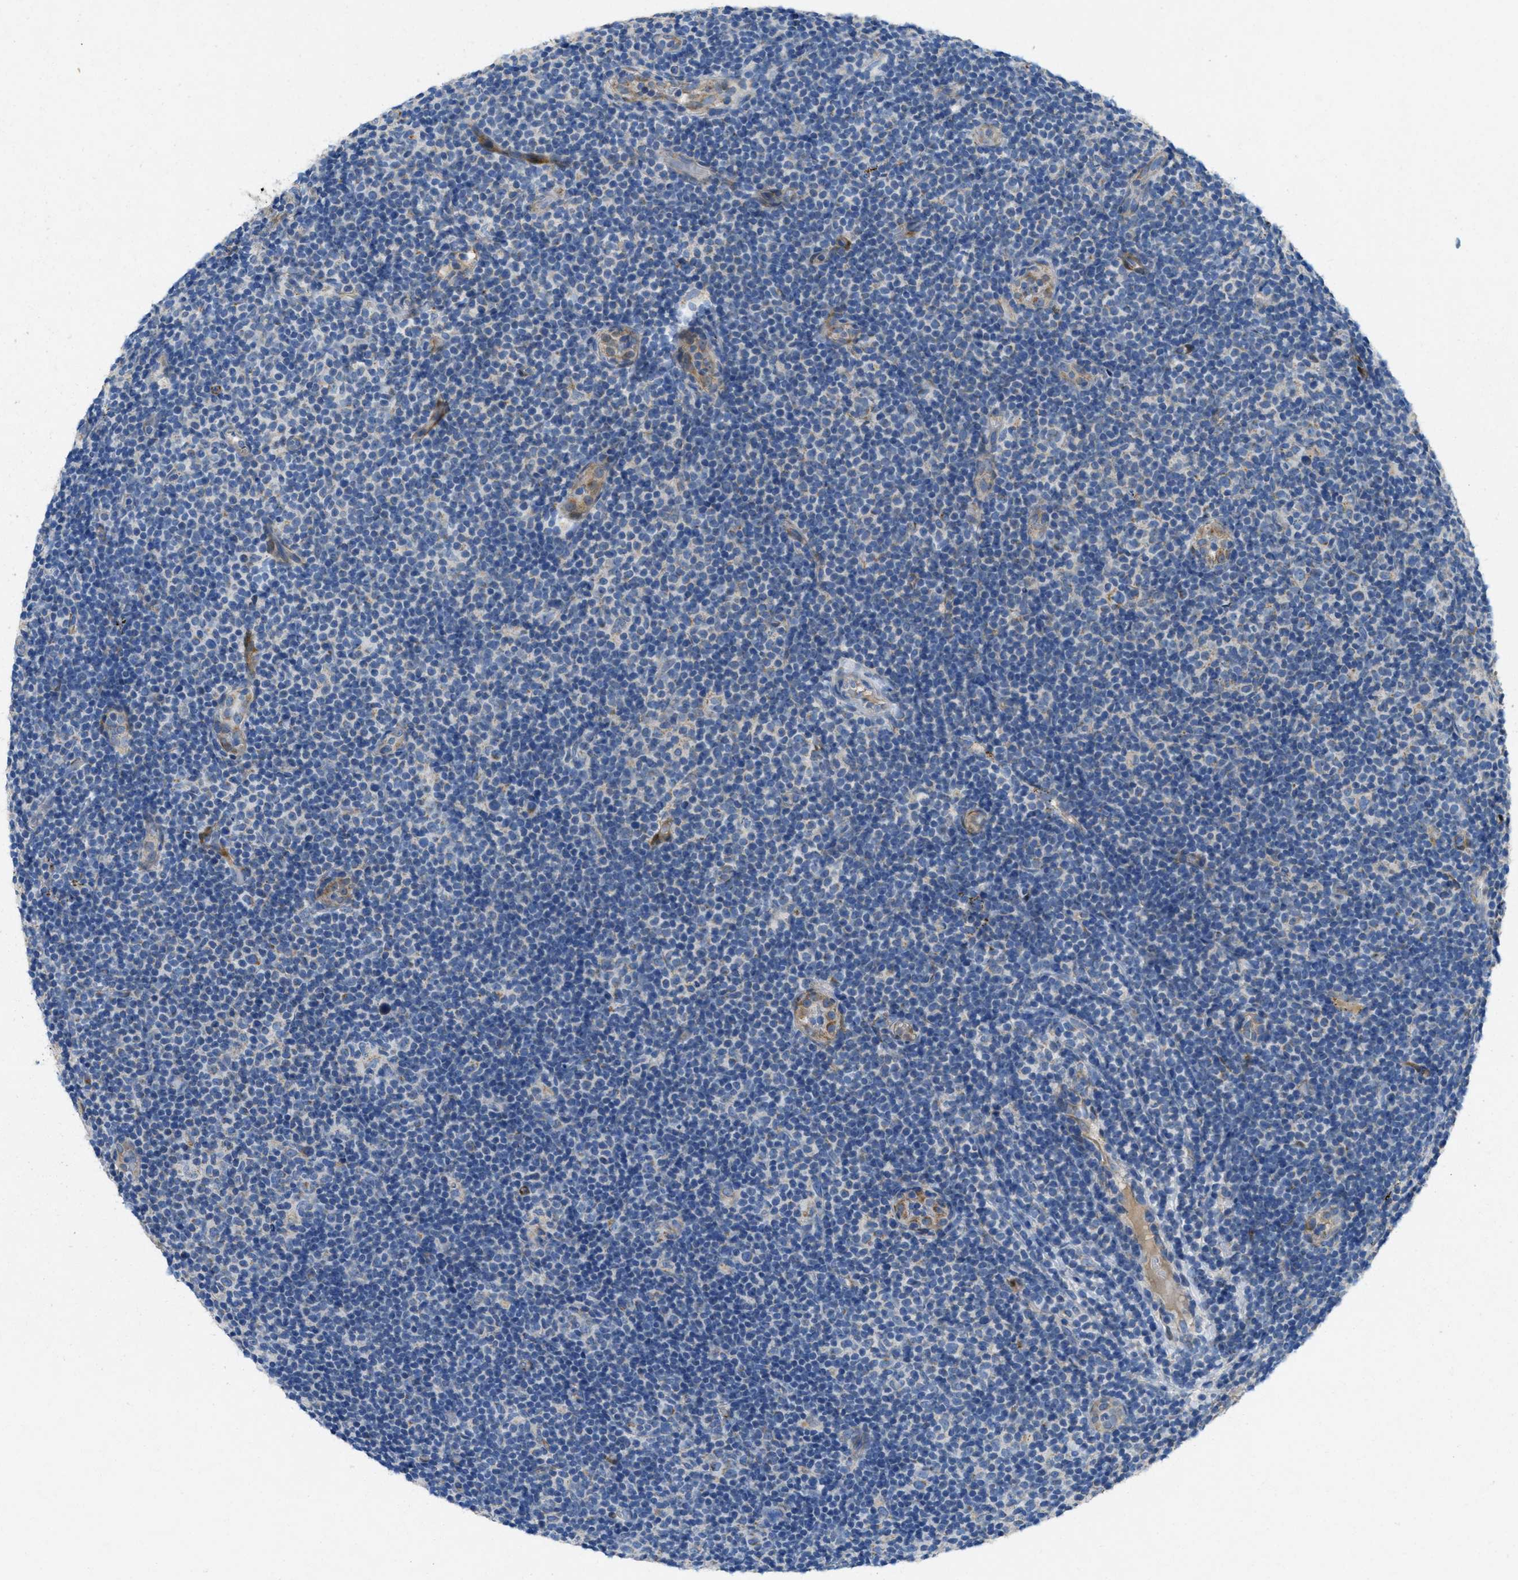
{"staining": {"intensity": "negative", "quantity": "none", "location": "none"}, "tissue": "lymphoma", "cell_type": "Tumor cells", "image_type": "cancer", "snomed": [{"axis": "morphology", "description": "Malignant lymphoma, non-Hodgkin's type, Low grade"}, {"axis": "topography", "description": "Lymph node"}], "caption": "Lymphoma was stained to show a protein in brown. There is no significant positivity in tumor cells.", "gene": "CYGB", "patient": {"sex": "male", "age": 83}}